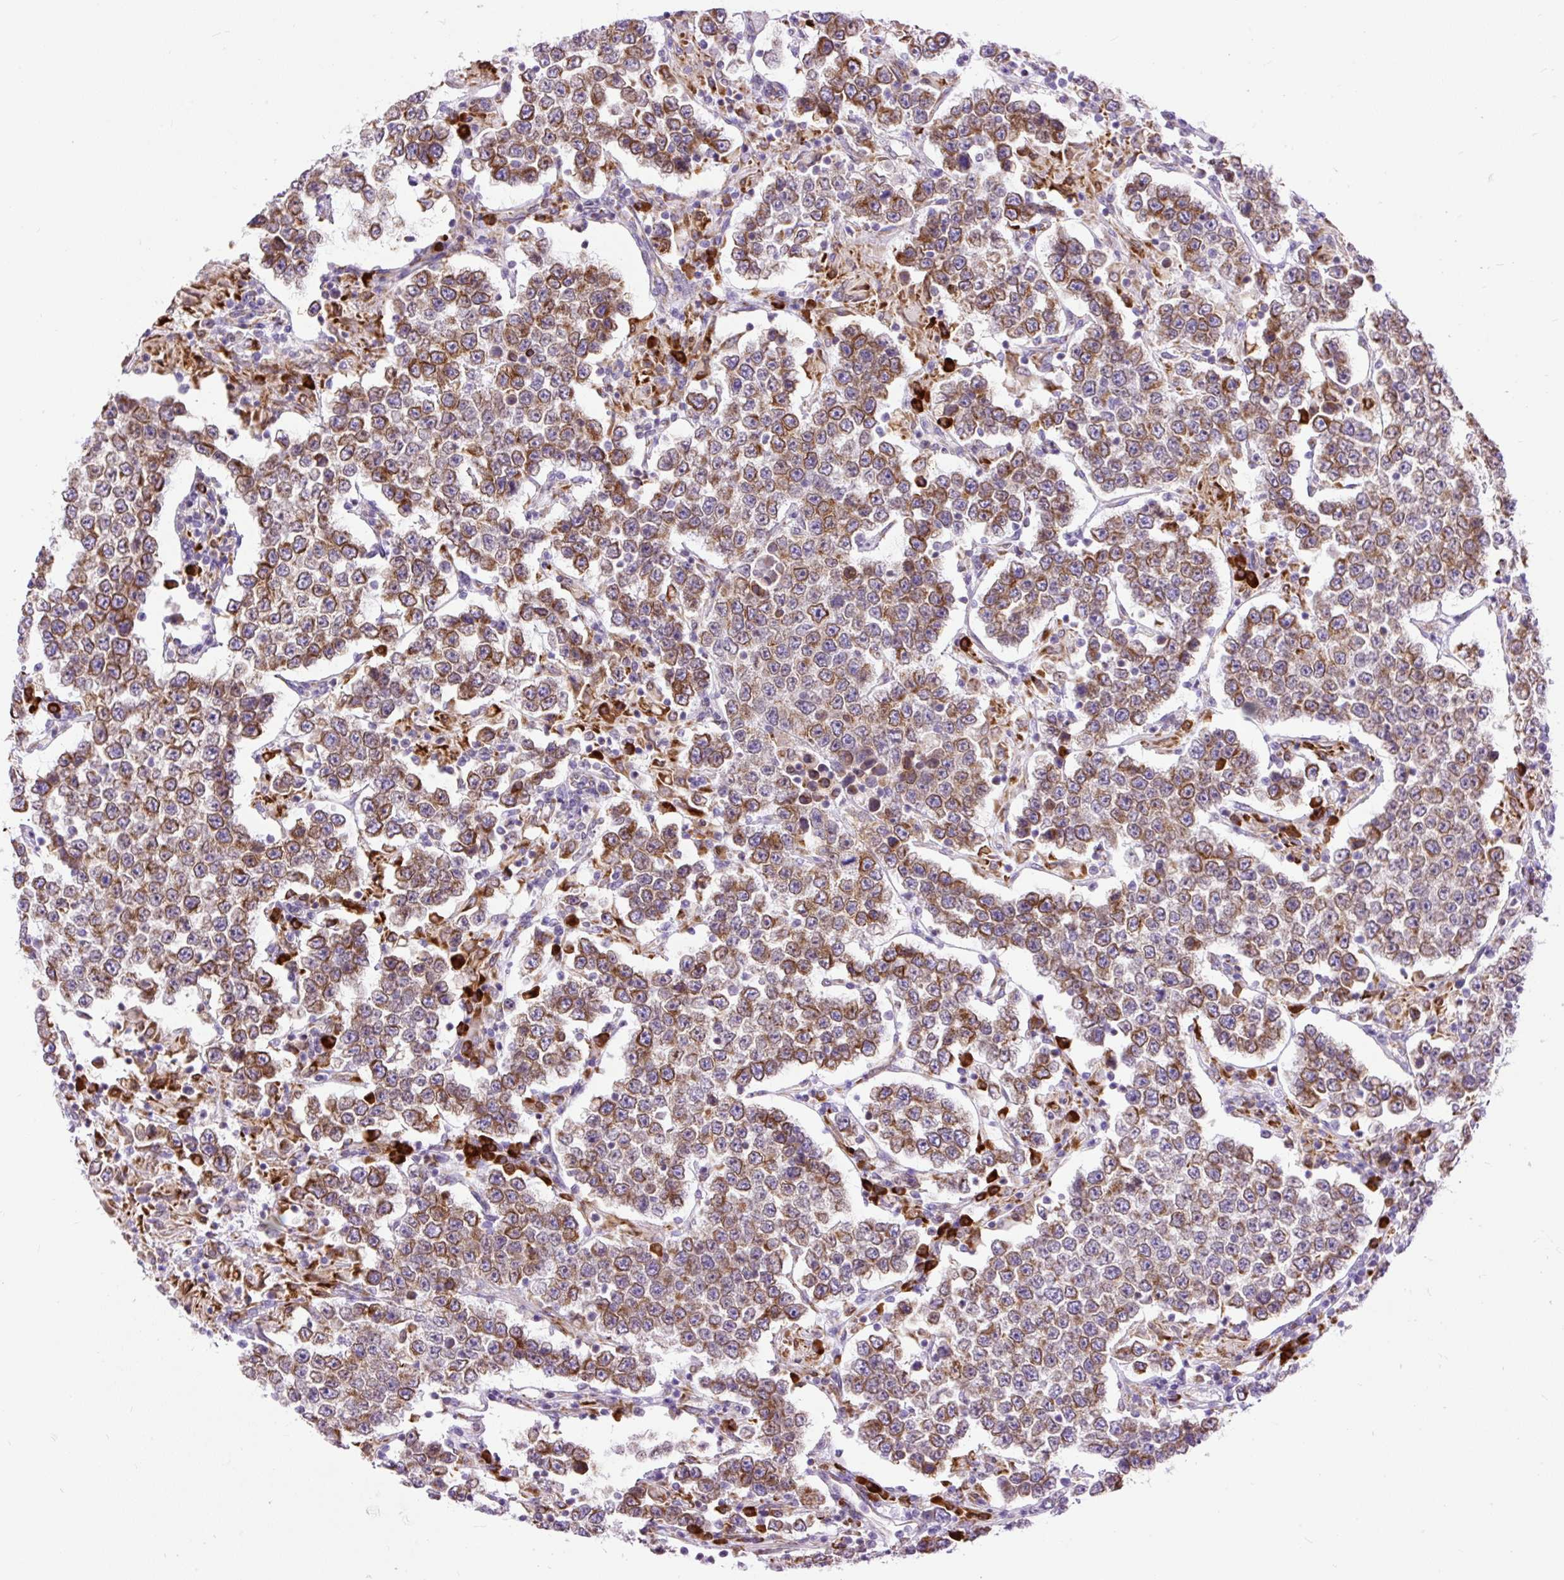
{"staining": {"intensity": "strong", "quantity": ">75%", "location": "cytoplasmic/membranous"}, "tissue": "testis cancer", "cell_type": "Tumor cells", "image_type": "cancer", "snomed": [{"axis": "morphology", "description": "Normal tissue, NOS"}, {"axis": "morphology", "description": "Urothelial carcinoma, High grade"}, {"axis": "morphology", "description": "Seminoma, NOS"}, {"axis": "morphology", "description": "Carcinoma, Embryonal, NOS"}, {"axis": "topography", "description": "Urinary bladder"}, {"axis": "topography", "description": "Testis"}], "caption": "About >75% of tumor cells in human seminoma (testis) show strong cytoplasmic/membranous protein positivity as visualized by brown immunohistochemical staining.", "gene": "DDOST", "patient": {"sex": "male", "age": 41}}